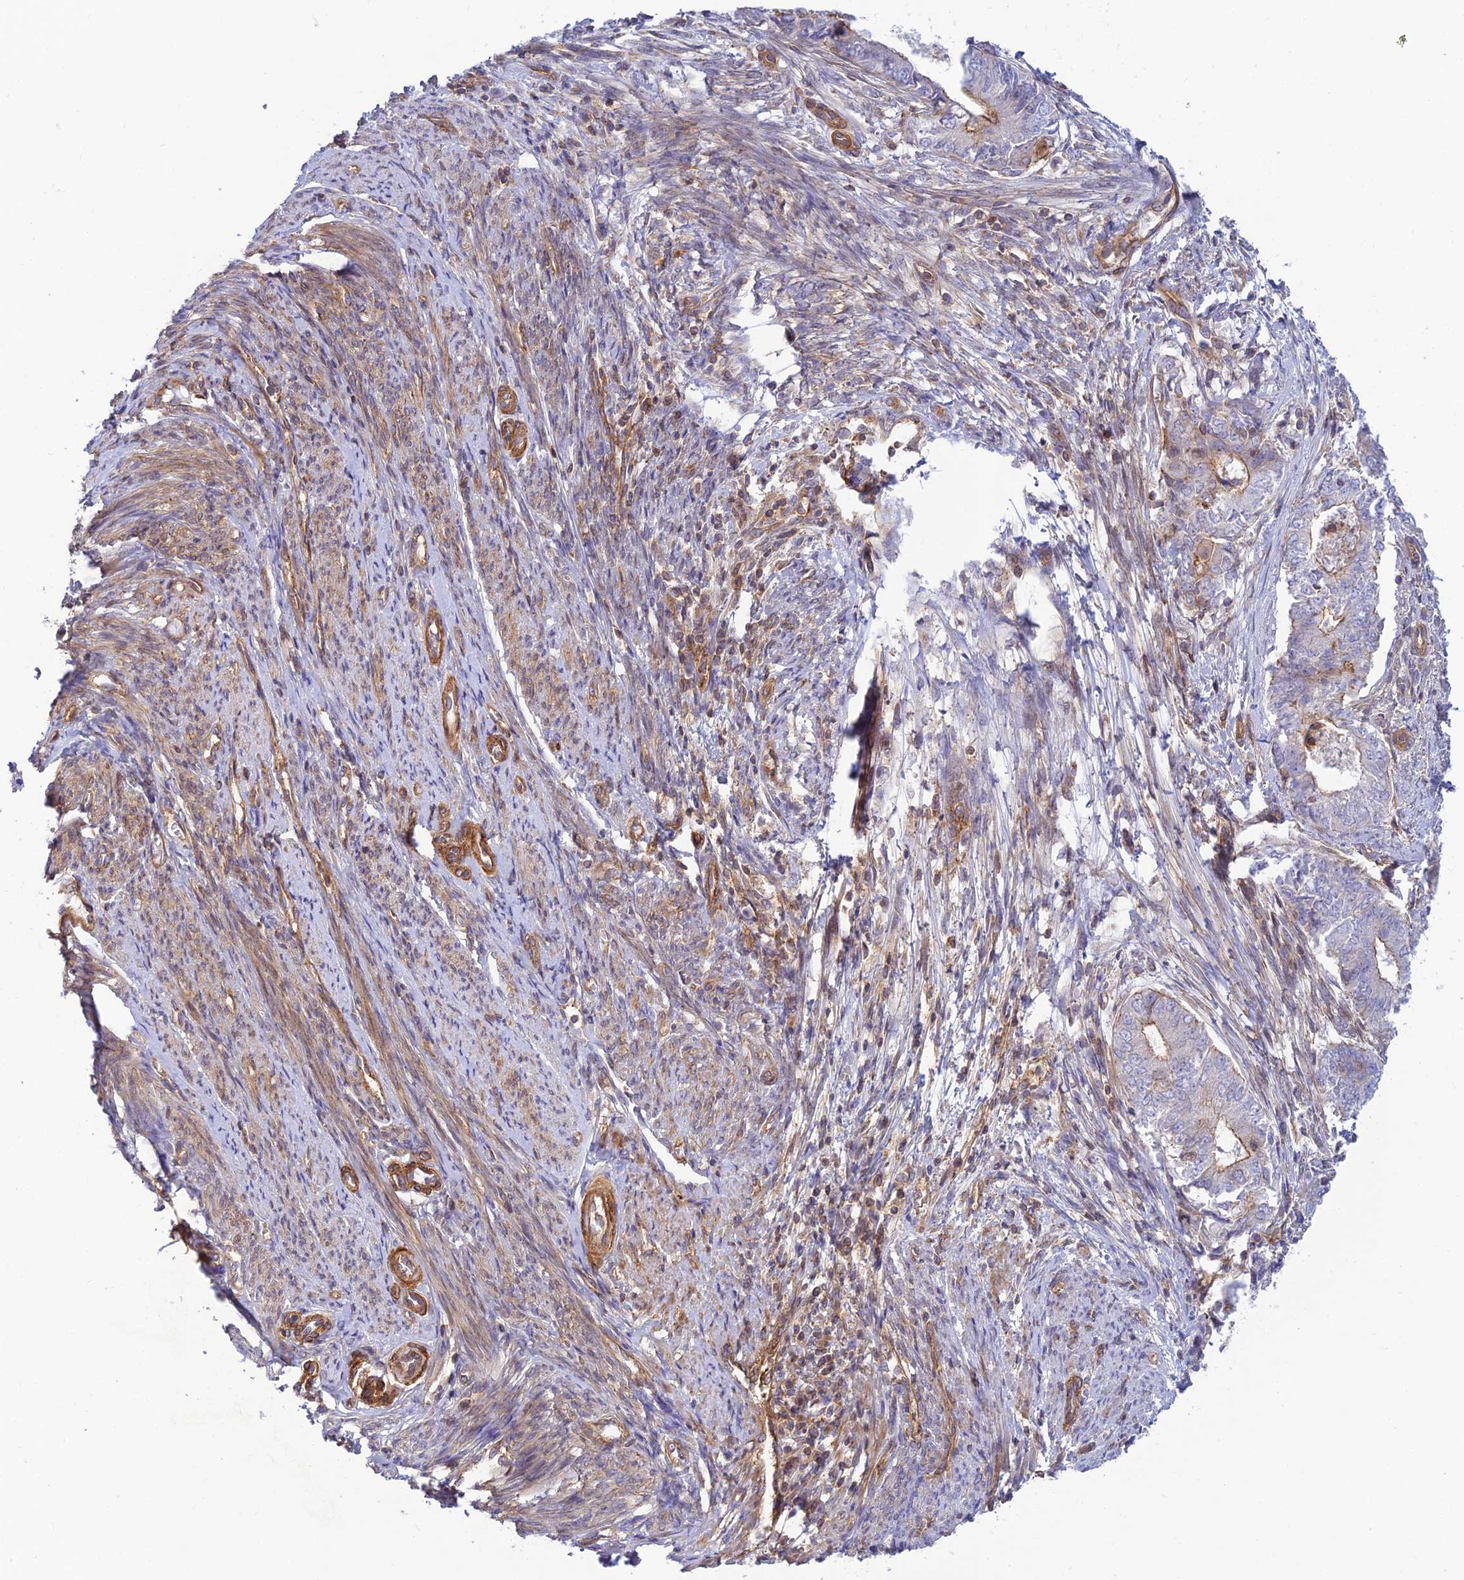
{"staining": {"intensity": "moderate", "quantity": "<25%", "location": "cytoplasmic/membranous"}, "tissue": "endometrial cancer", "cell_type": "Tumor cells", "image_type": "cancer", "snomed": [{"axis": "morphology", "description": "Adenocarcinoma, NOS"}, {"axis": "topography", "description": "Endometrium"}], "caption": "Moderate cytoplasmic/membranous positivity for a protein is seen in approximately <25% of tumor cells of endometrial adenocarcinoma using IHC.", "gene": "PPP1R12C", "patient": {"sex": "female", "age": 62}}